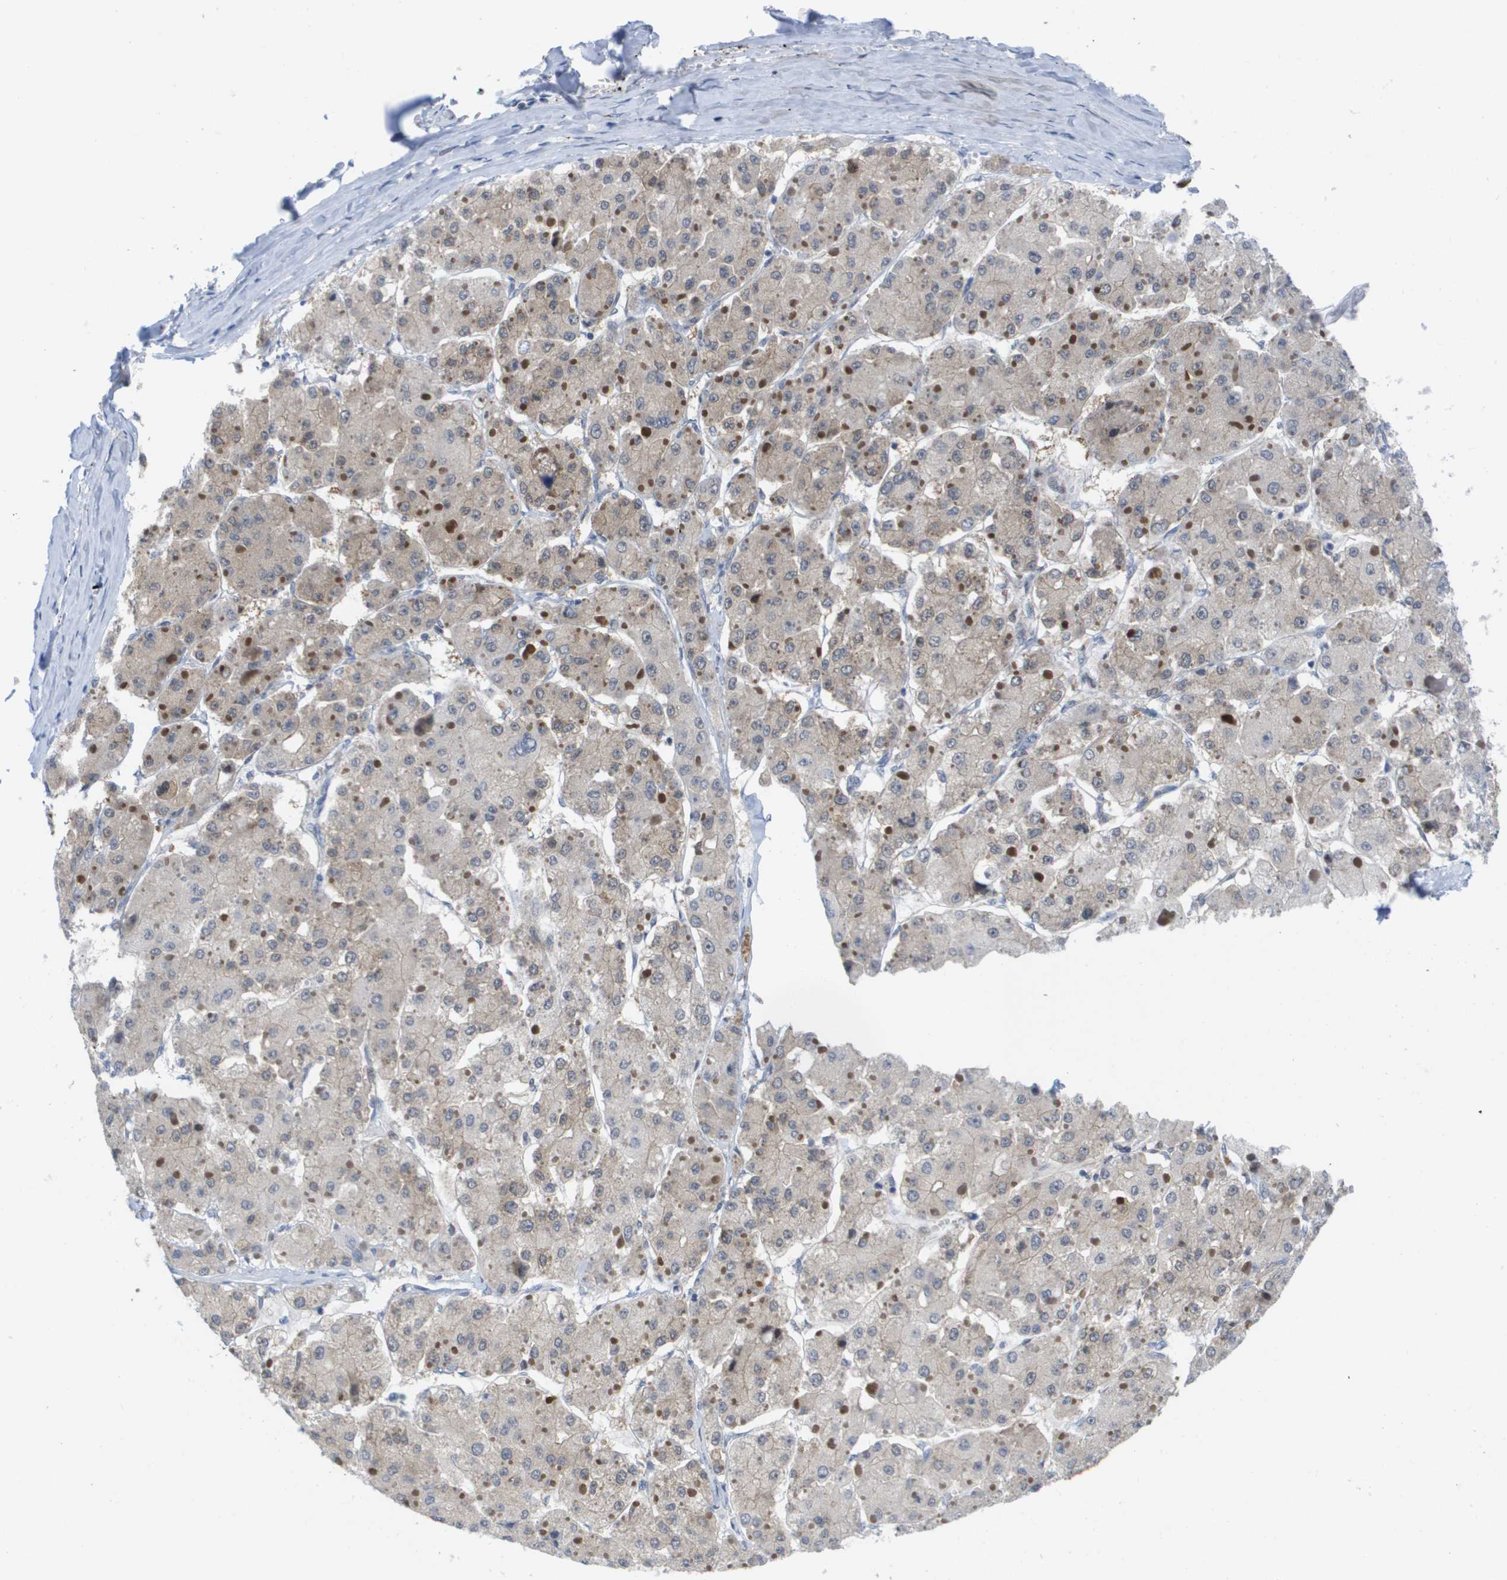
{"staining": {"intensity": "weak", "quantity": ">75%", "location": "cytoplasmic/membranous"}, "tissue": "liver cancer", "cell_type": "Tumor cells", "image_type": "cancer", "snomed": [{"axis": "morphology", "description": "Carcinoma, Hepatocellular, NOS"}, {"axis": "topography", "description": "Liver"}], "caption": "DAB immunohistochemical staining of liver cancer (hepatocellular carcinoma) shows weak cytoplasmic/membranous protein positivity in about >75% of tumor cells.", "gene": "FKBP4", "patient": {"sex": "female", "age": 73}}